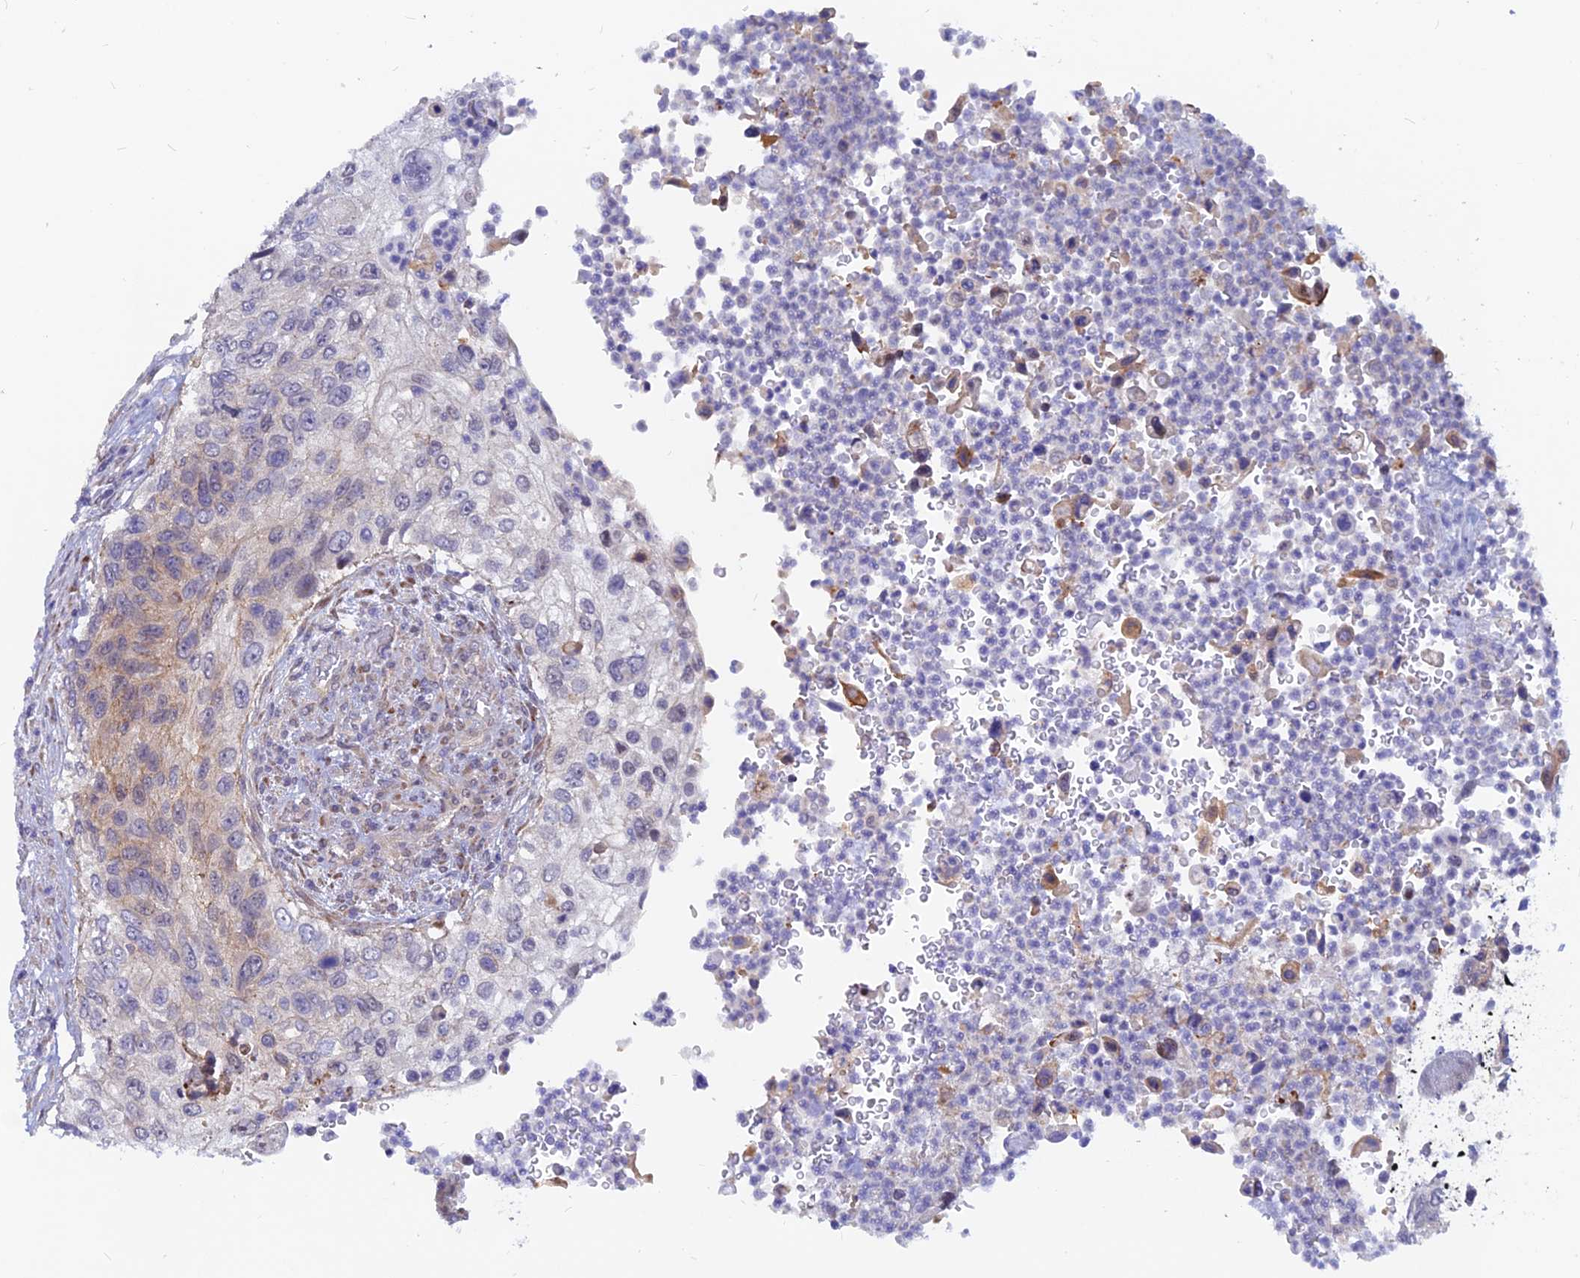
{"staining": {"intensity": "weak", "quantity": "<25%", "location": "cytoplasmic/membranous"}, "tissue": "urothelial cancer", "cell_type": "Tumor cells", "image_type": "cancer", "snomed": [{"axis": "morphology", "description": "Urothelial carcinoma, High grade"}, {"axis": "topography", "description": "Urinary bladder"}], "caption": "Tumor cells show no significant expression in urothelial cancer. The staining was performed using DAB (3,3'-diaminobenzidine) to visualize the protein expression in brown, while the nuclei were stained in blue with hematoxylin (Magnification: 20x).", "gene": "DNAJC16", "patient": {"sex": "female", "age": 60}}